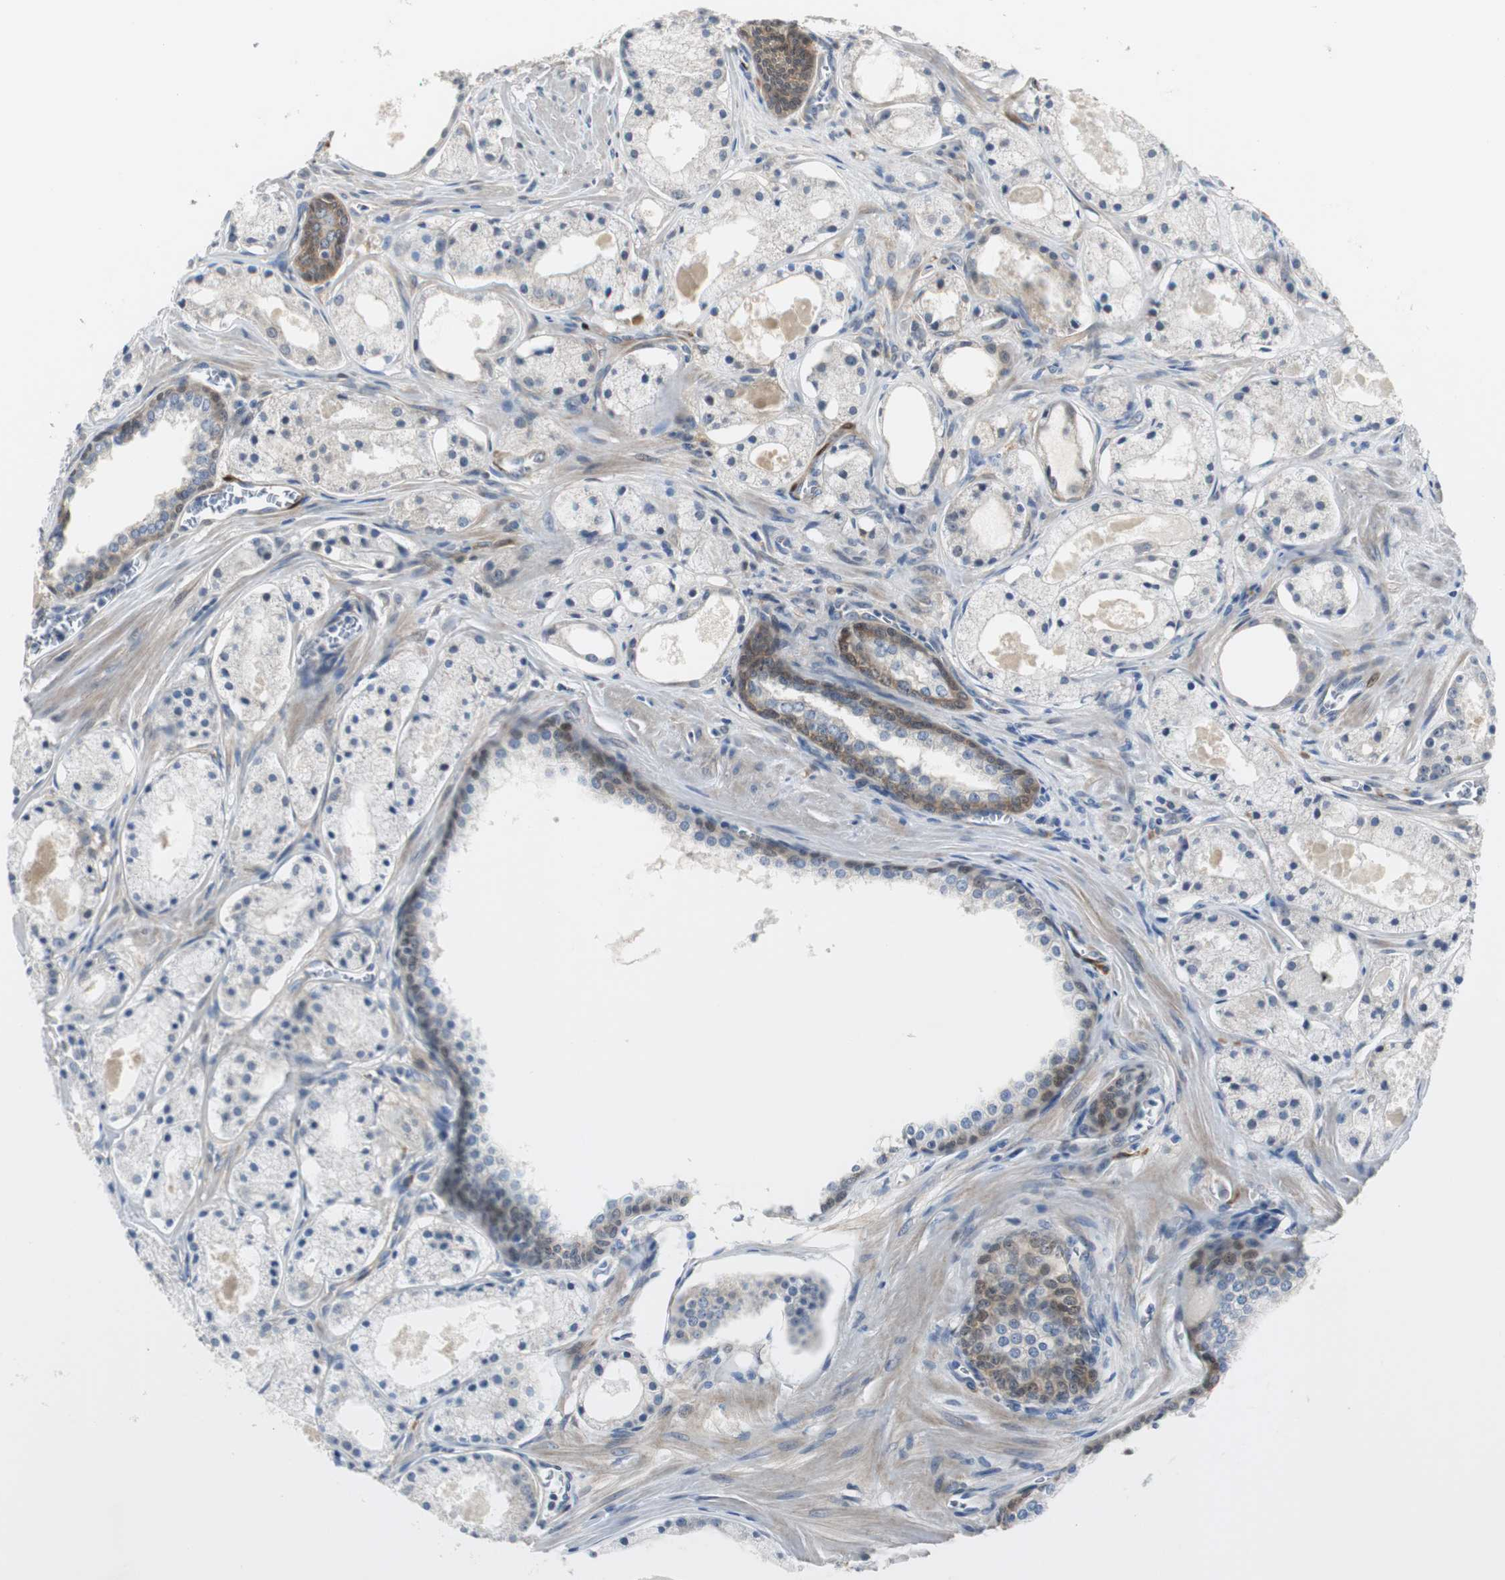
{"staining": {"intensity": "weak", "quantity": "25%-75%", "location": "cytoplasmic/membranous"}, "tissue": "prostate cancer", "cell_type": "Tumor cells", "image_type": "cancer", "snomed": [{"axis": "morphology", "description": "Adenocarcinoma, Low grade"}, {"axis": "topography", "description": "Prostate"}], "caption": "Immunohistochemical staining of human prostate cancer displays low levels of weak cytoplasmic/membranous expression in approximately 25%-75% of tumor cells. (Brightfield microscopy of DAB IHC at high magnification).", "gene": "FHL2", "patient": {"sex": "male", "age": 57}}